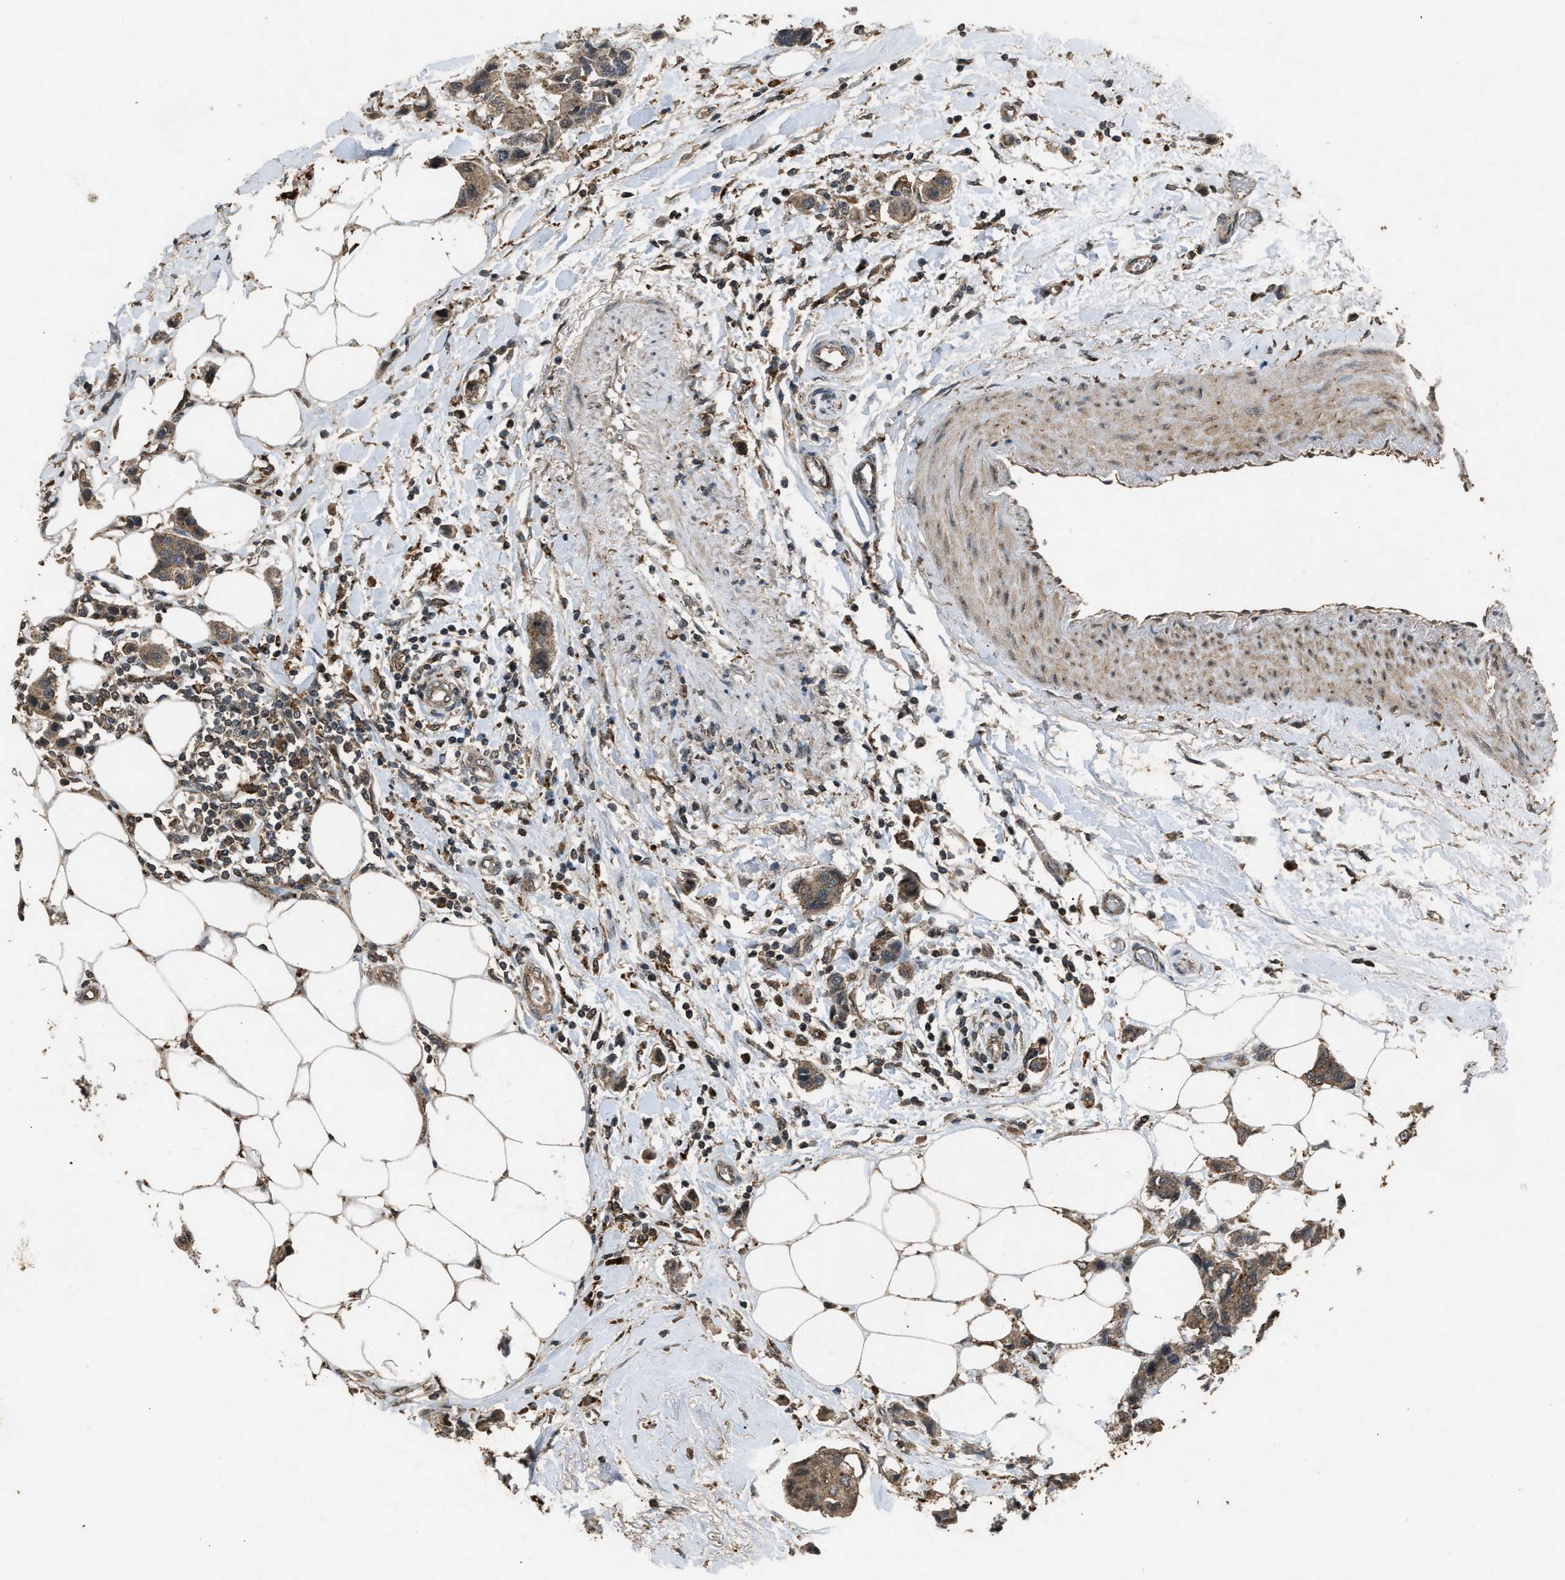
{"staining": {"intensity": "moderate", "quantity": ">75%", "location": "cytoplasmic/membranous"}, "tissue": "breast cancer", "cell_type": "Tumor cells", "image_type": "cancer", "snomed": [{"axis": "morphology", "description": "Normal tissue, NOS"}, {"axis": "morphology", "description": "Duct carcinoma"}, {"axis": "topography", "description": "Breast"}], "caption": "Breast cancer (invasive ductal carcinoma) stained with DAB (3,3'-diaminobenzidine) IHC exhibits medium levels of moderate cytoplasmic/membranous positivity in about >75% of tumor cells. (Brightfield microscopy of DAB IHC at high magnification).", "gene": "PSMD1", "patient": {"sex": "female", "age": 50}}